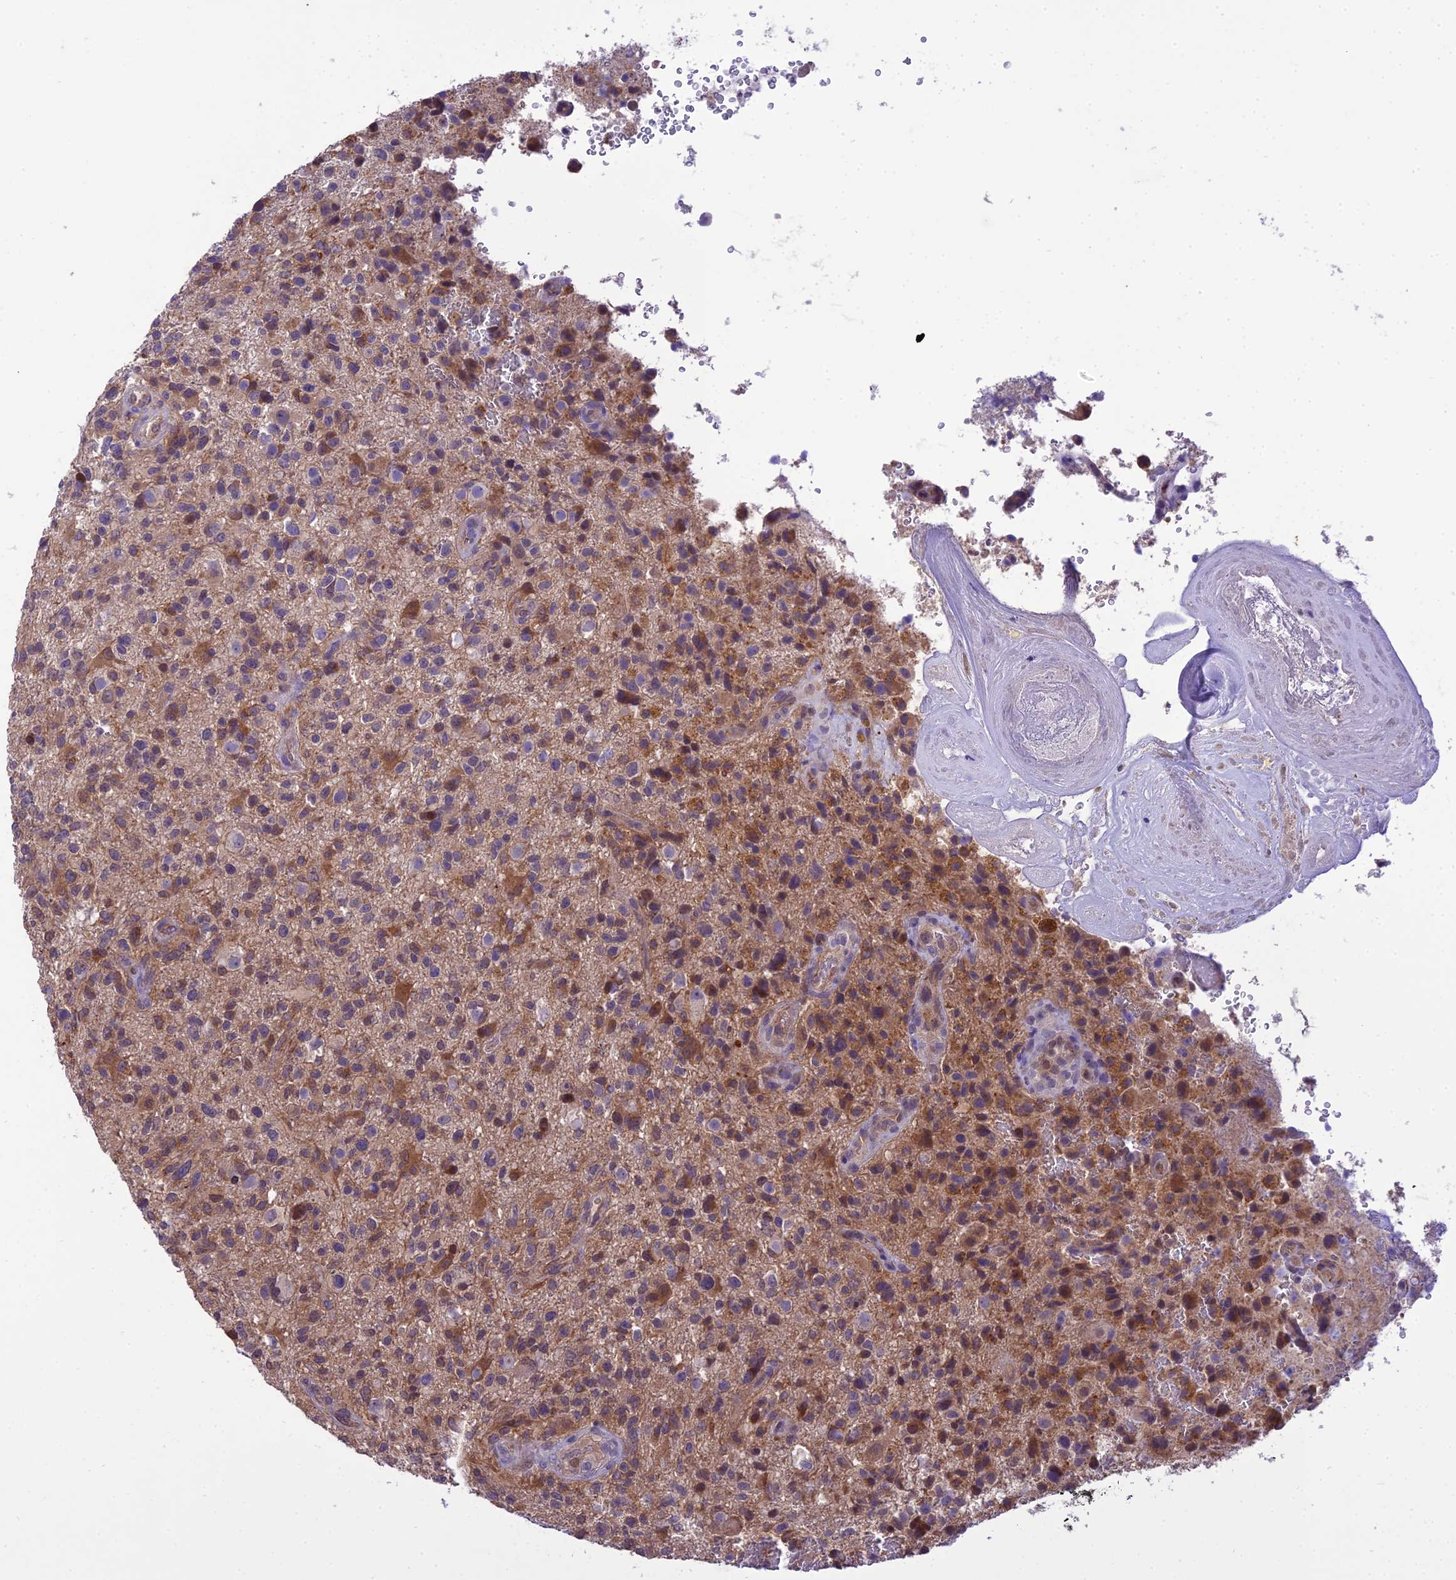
{"staining": {"intensity": "moderate", "quantity": "<25%", "location": "cytoplasmic/membranous"}, "tissue": "glioma", "cell_type": "Tumor cells", "image_type": "cancer", "snomed": [{"axis": "morphology", "description": "Glioma, malignant, High grade"}, {"axis": "topography", "description": "Brain"}], "caption": "DAB immunohistochemical staining of glioma reveals moderate cytoplasmic/membranous protein expression in approximately <25% of tumor cells.", "gene": "BORCS6", "patient": {"sex": "male", "age": 47}}